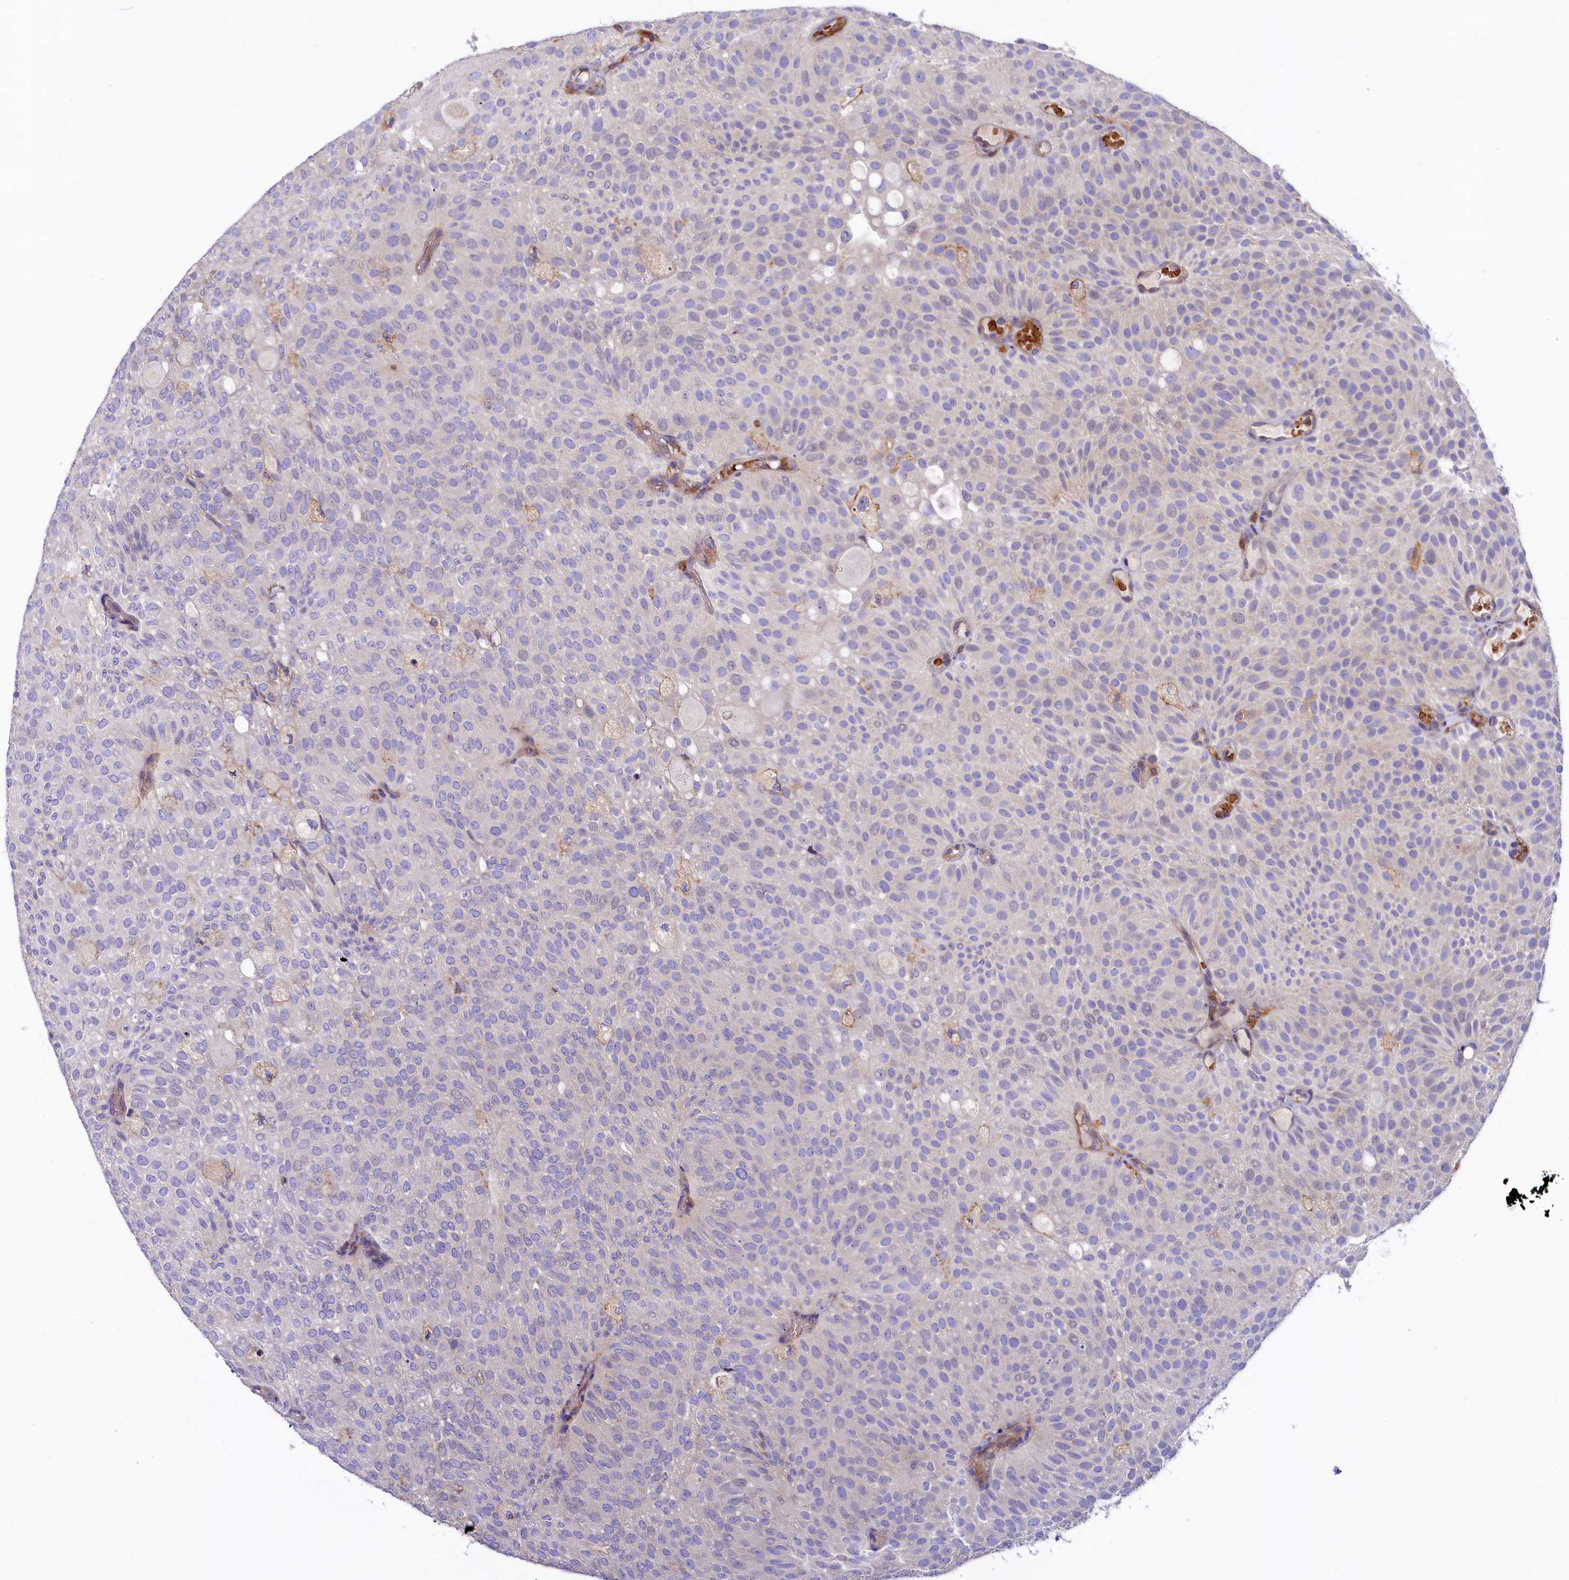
{"staining": {"intensity": "negative", "quantity": "none", "location": "none"}, "tissue": "urothelial cancer", "cell_type": "Tumor cells", "image_type": "cancer", "snomed": [{"axis": "morphology", "description": "Urothelial carcinoma, Low grade"}, {"axis": "topography", "description": "Urinary bladder"}], "caption": "High power microscopy photomicrograph of an IHC histopathology image of urothelial cancer, revealing no significant expression in tumor cells. (DAB (3,3'-diaminobenzidine) immunohistochemistry with hematoxylin counter stain).", "gene": "HPS6", "patient": {"sex": "male", "age": 78}}